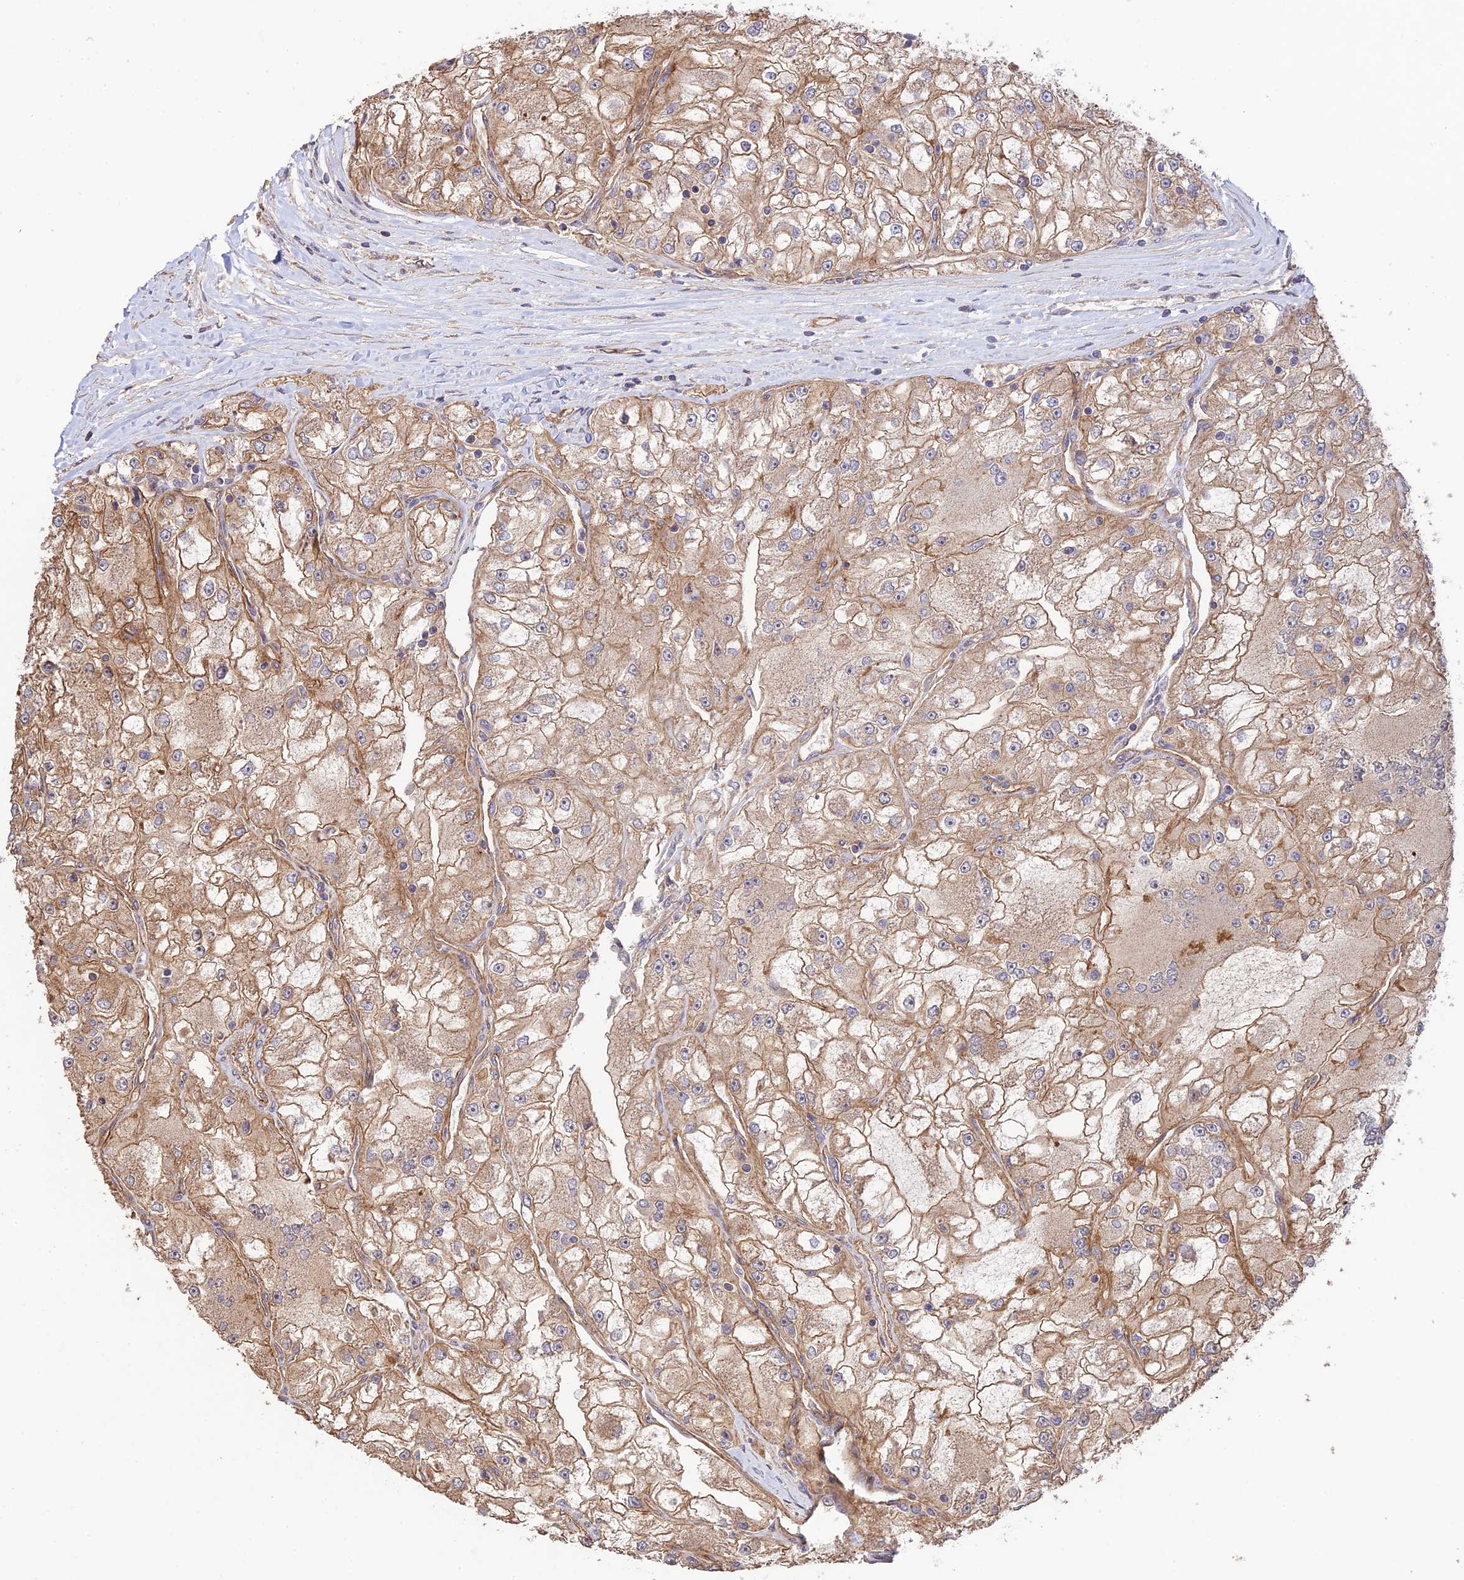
{"staining": {"intensity": "moderate", "quantity": ">75%", "location": "cytoplasmic/membranous"}, "tissue": "renal cancer", "cell_type": "Tumor cells", "image_type": "cancer", "snomed": [{"axis": "morphology", "description": "Adenocarcinoma, NOS"}, {"axis": "topography", "description": "Kidney"}], "caption": "IHC of renal cancer reveals medium levels of moderate cytoplasmic/membranous positivity in about >75% of tumor cells. (Stains: DAB (3,3'-diaminobenzidine) in brown, nuclei in blue, Microscopy: brightfield microscopy at high magnification).", "gene": "HOMER2", "patient": {"sex": "female", "age": 72}}